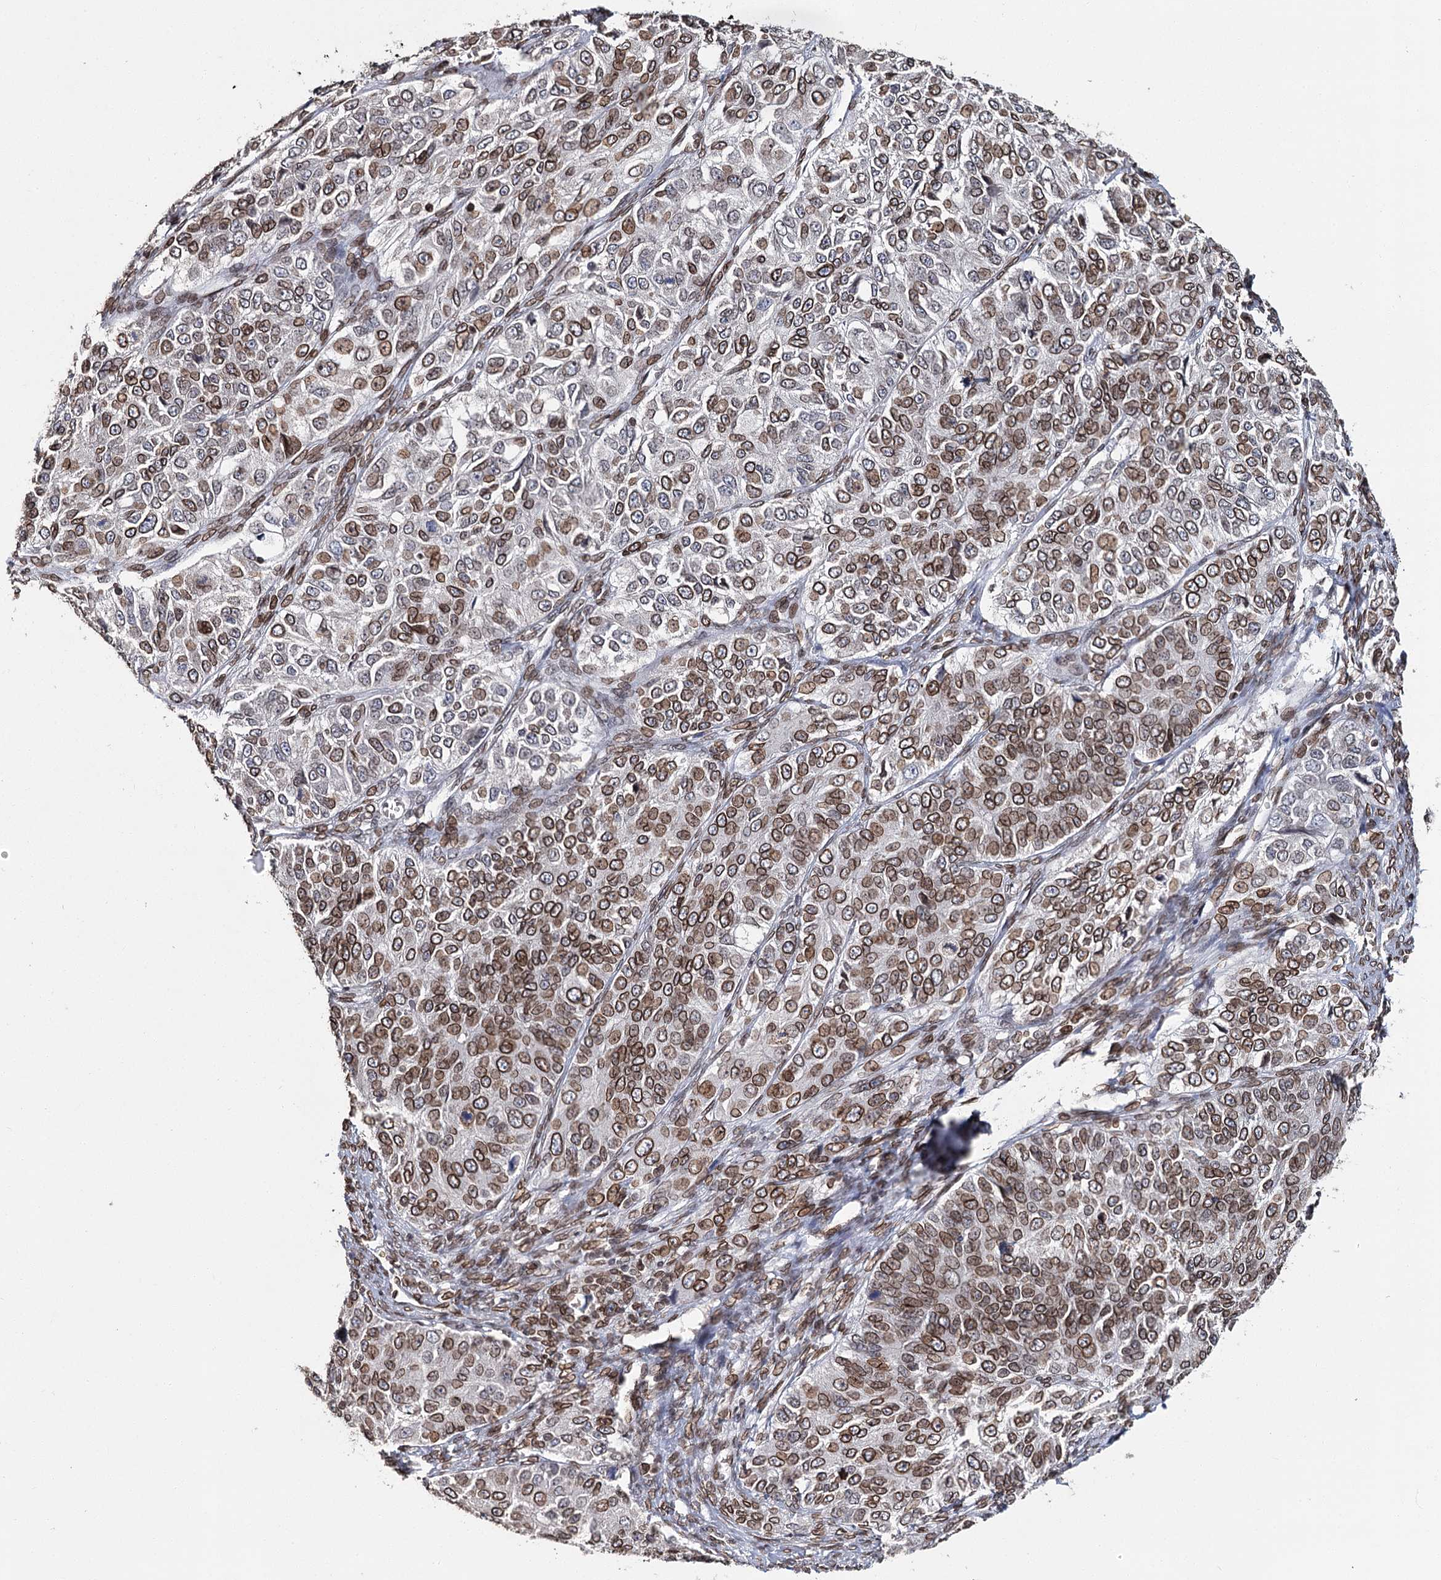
{"staining": {"intensity": "moderate", "quantity": ">75%", "location": "cytoplasmic/membranous,nuclear"}, "tissue": "ovarian cancer", "cell_type": "Tumor cells", "image_type": "cancer", "snomed": [{"axis": "morphology", "description": "Carcinoma, endometroid"}, {"axis": "topography", "description": "Ovary"}], "caption": "An image of human endometroid carcinoma (ovarian) stained for a protein exhibits moderate cytoplasmic/membranous and nuclear brown staining in tumor cells.", "gene": "KIAA0930", "patient": {"sex": "female", "age": 51}}